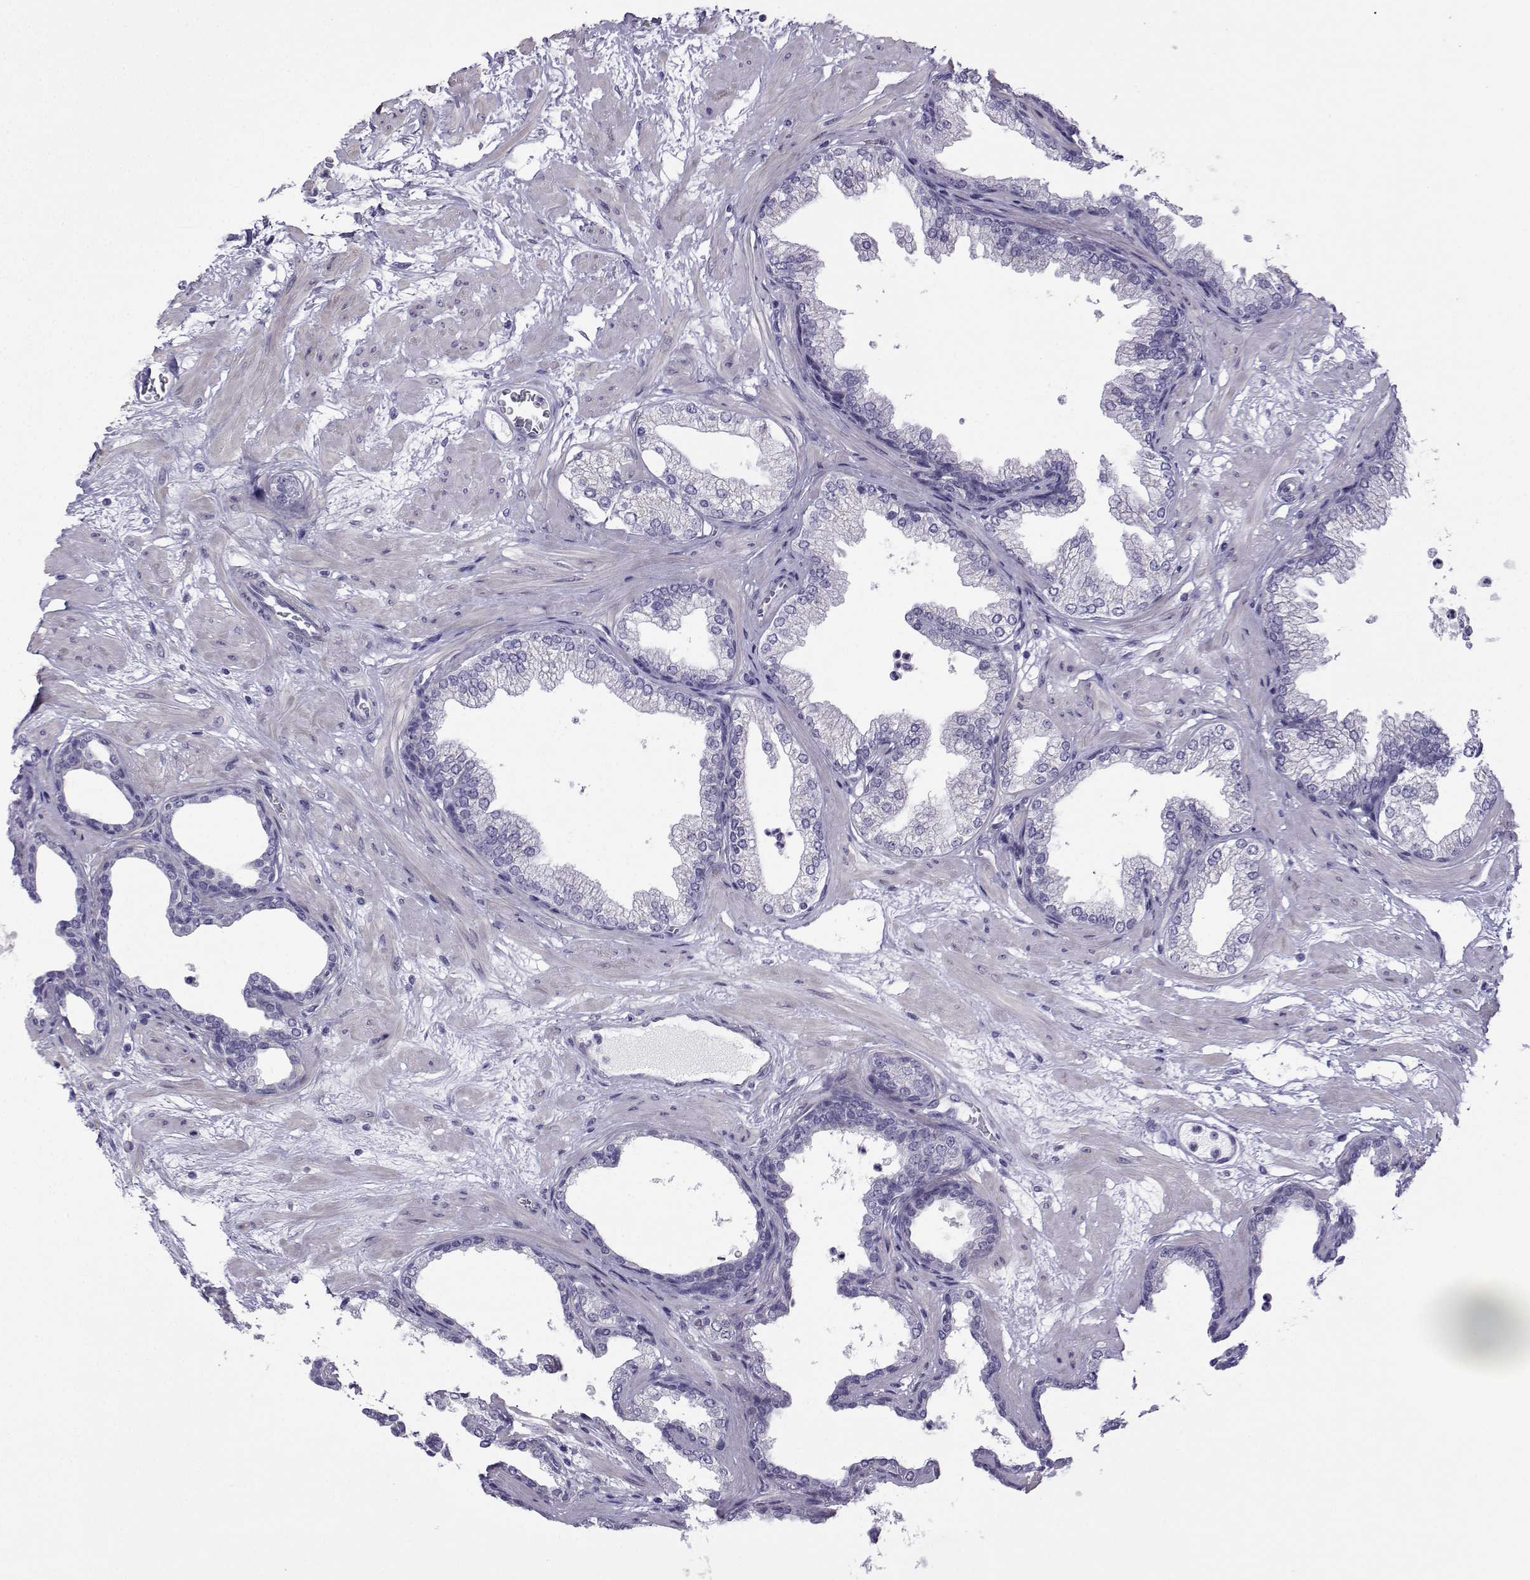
{"staining": {"intensity": "negative", "quantity": "none", "location": "none"}, "tissue": "prostate", "cell_type": "Glandular cells", "image_type": "normal", "snomed": [{"axis": "morphology", "description": "Normal tissue, NOS"}, {"axis": "topography", "description": "Prostate"}], "caption": "An IHC photomicrograph of normal prostate is shown. There is no staining in glandular cells of prostate.", "gene": "CFAP70", "patient": {"sex": "male", "age": 37}}